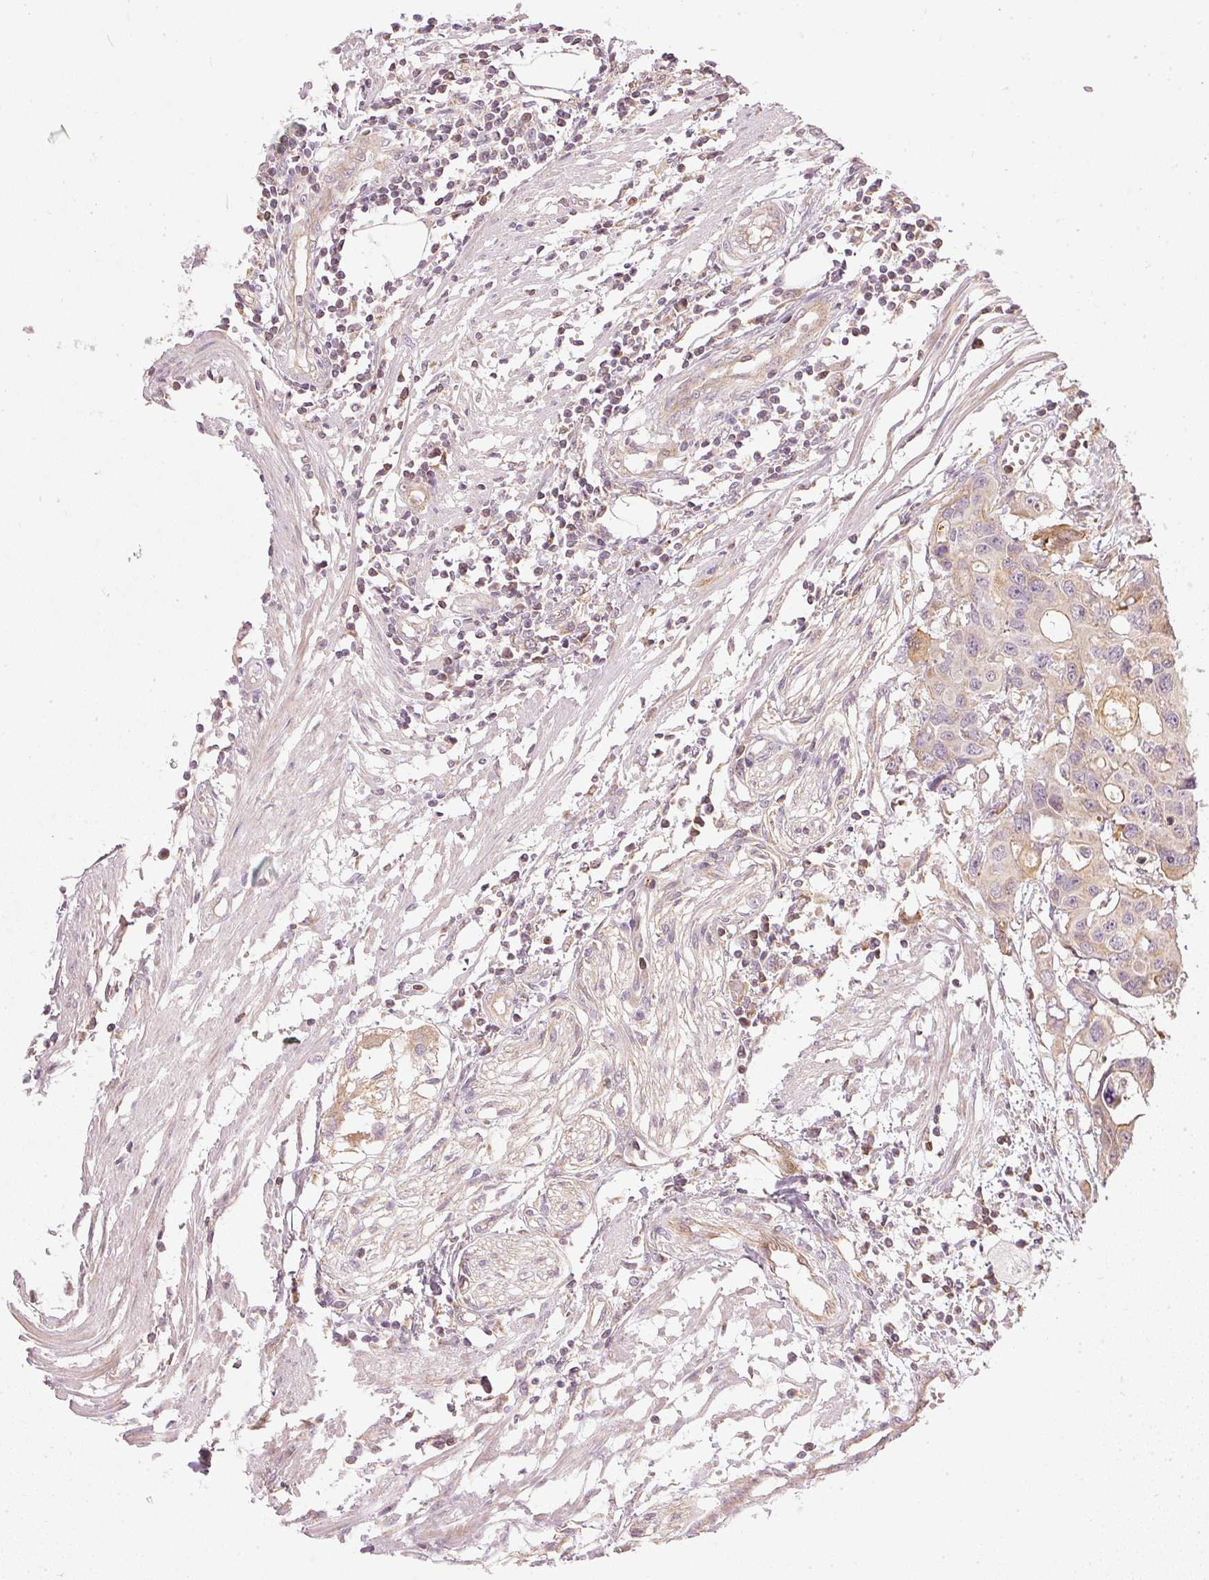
{"staining": {"intensity": "weak", "quantity": "25%-75%", "location": "cytoplasmic/membranous"}, "tissue": "colorectal cancer", "cell_type": "Tumor cells", "image_type": "cancer", "snomed": [{"axis": "morphology", "description": "Adenocarcinoma, NOS"}, {"axis": "topography", "description": "Colon"}], "caption": "Weak cytoplasmic/membranous protein positivity is appreciated in approximately 25%-75% of tumor cells in adenocarcinoma (colorectal). The protein is stained brown, and the nuclei are stained in blue (DAB IHC with brightfield microscopy, high magnification).", "gene": "NADK2", "patient": {"sex": "male", "age": 77}}